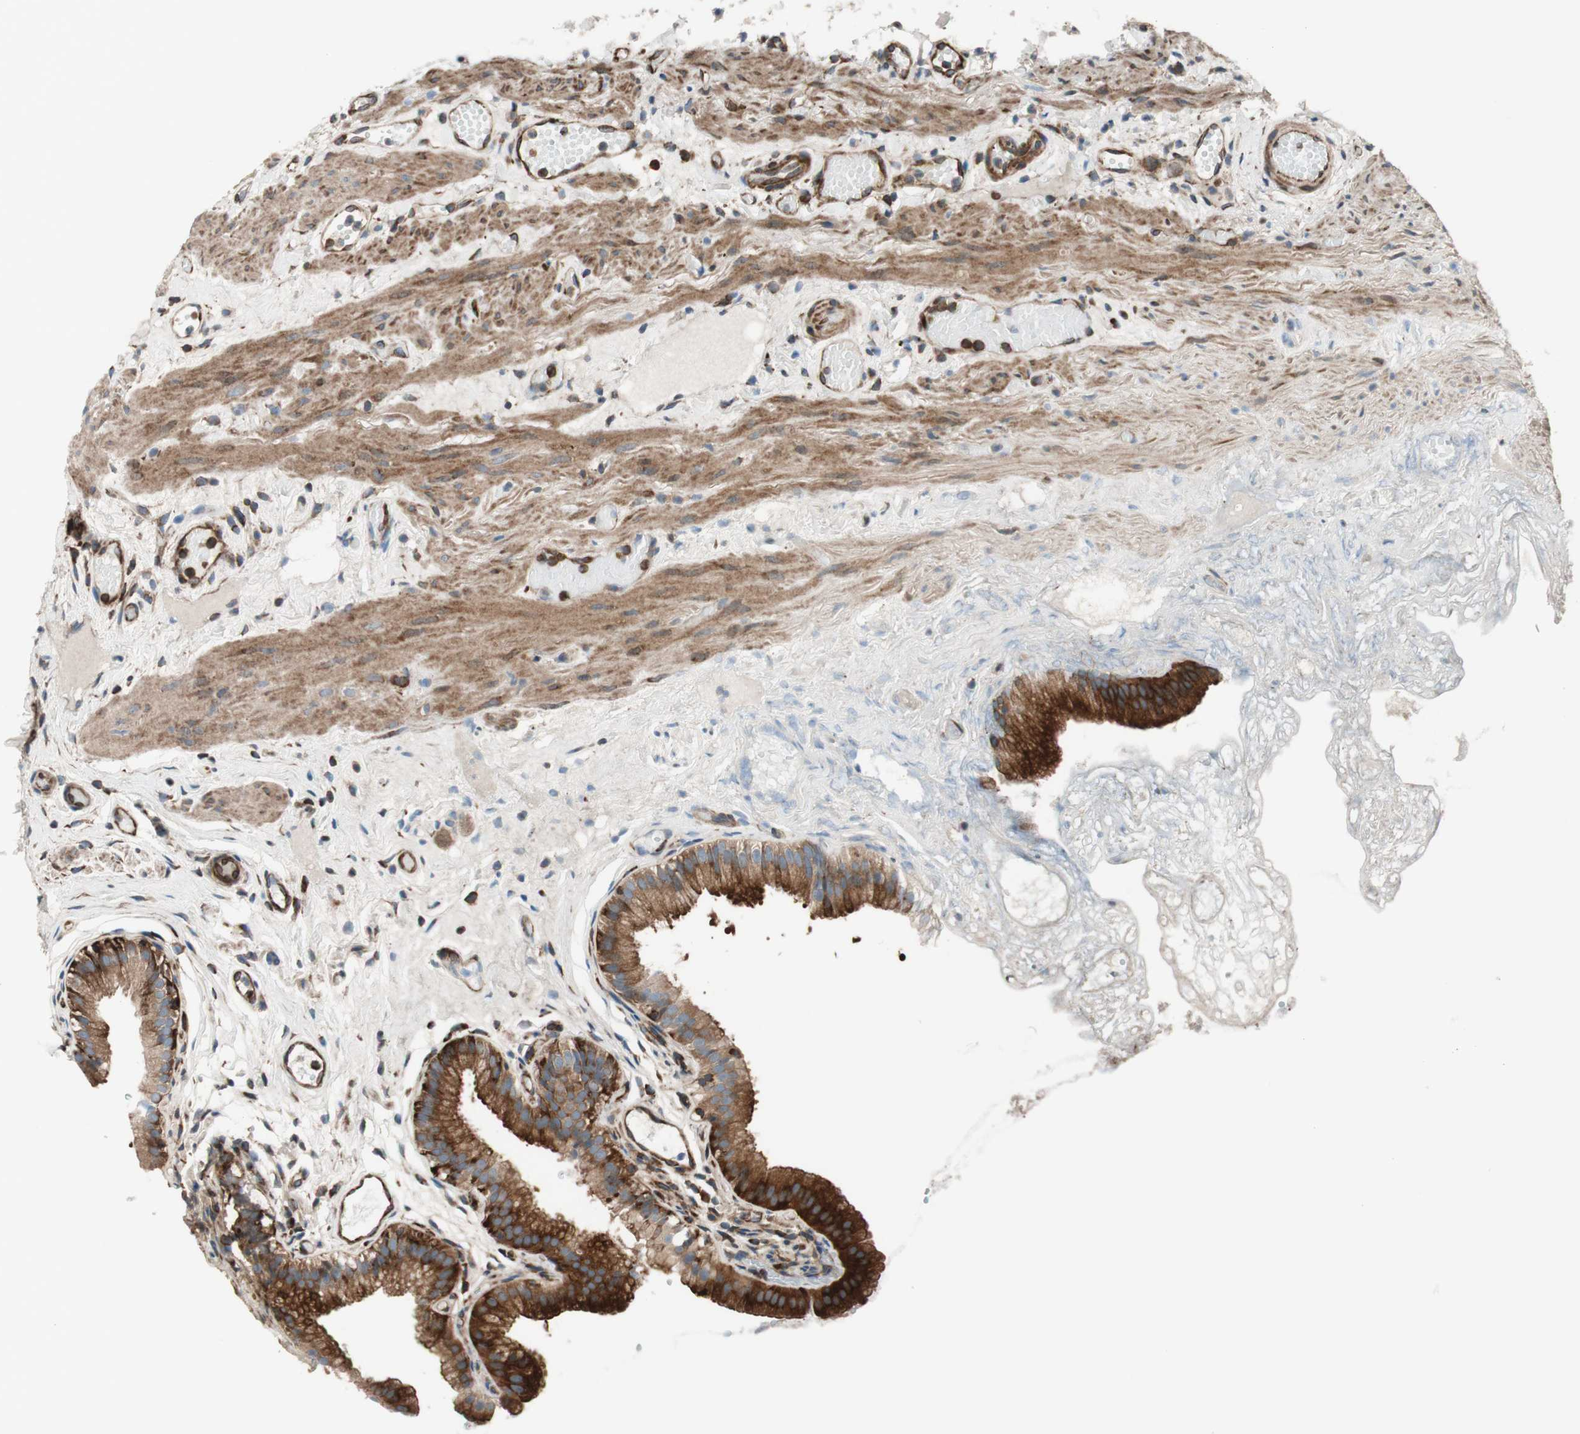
{"staining": {"intensity": "moderate", "quantity": ">75%", "location": "cytoplasmic/membranous"}, "tissue": "gallbladder", "cell_type": "Glandular cells", "image_type": "normal", "snomed": [{"axis": "morphology", "description": "Normal tissue, NOS"}, {"axis": "topography", "description": "Gallbladder"}], "caption": "Immunohistochemistry of normal gallbladder displays medium levels of moderate cytoplasmic/membranous expression in approximately >75% of glandular cells.", "gene": "CCN4", "patient": {"sex": "female", "age": 26}}